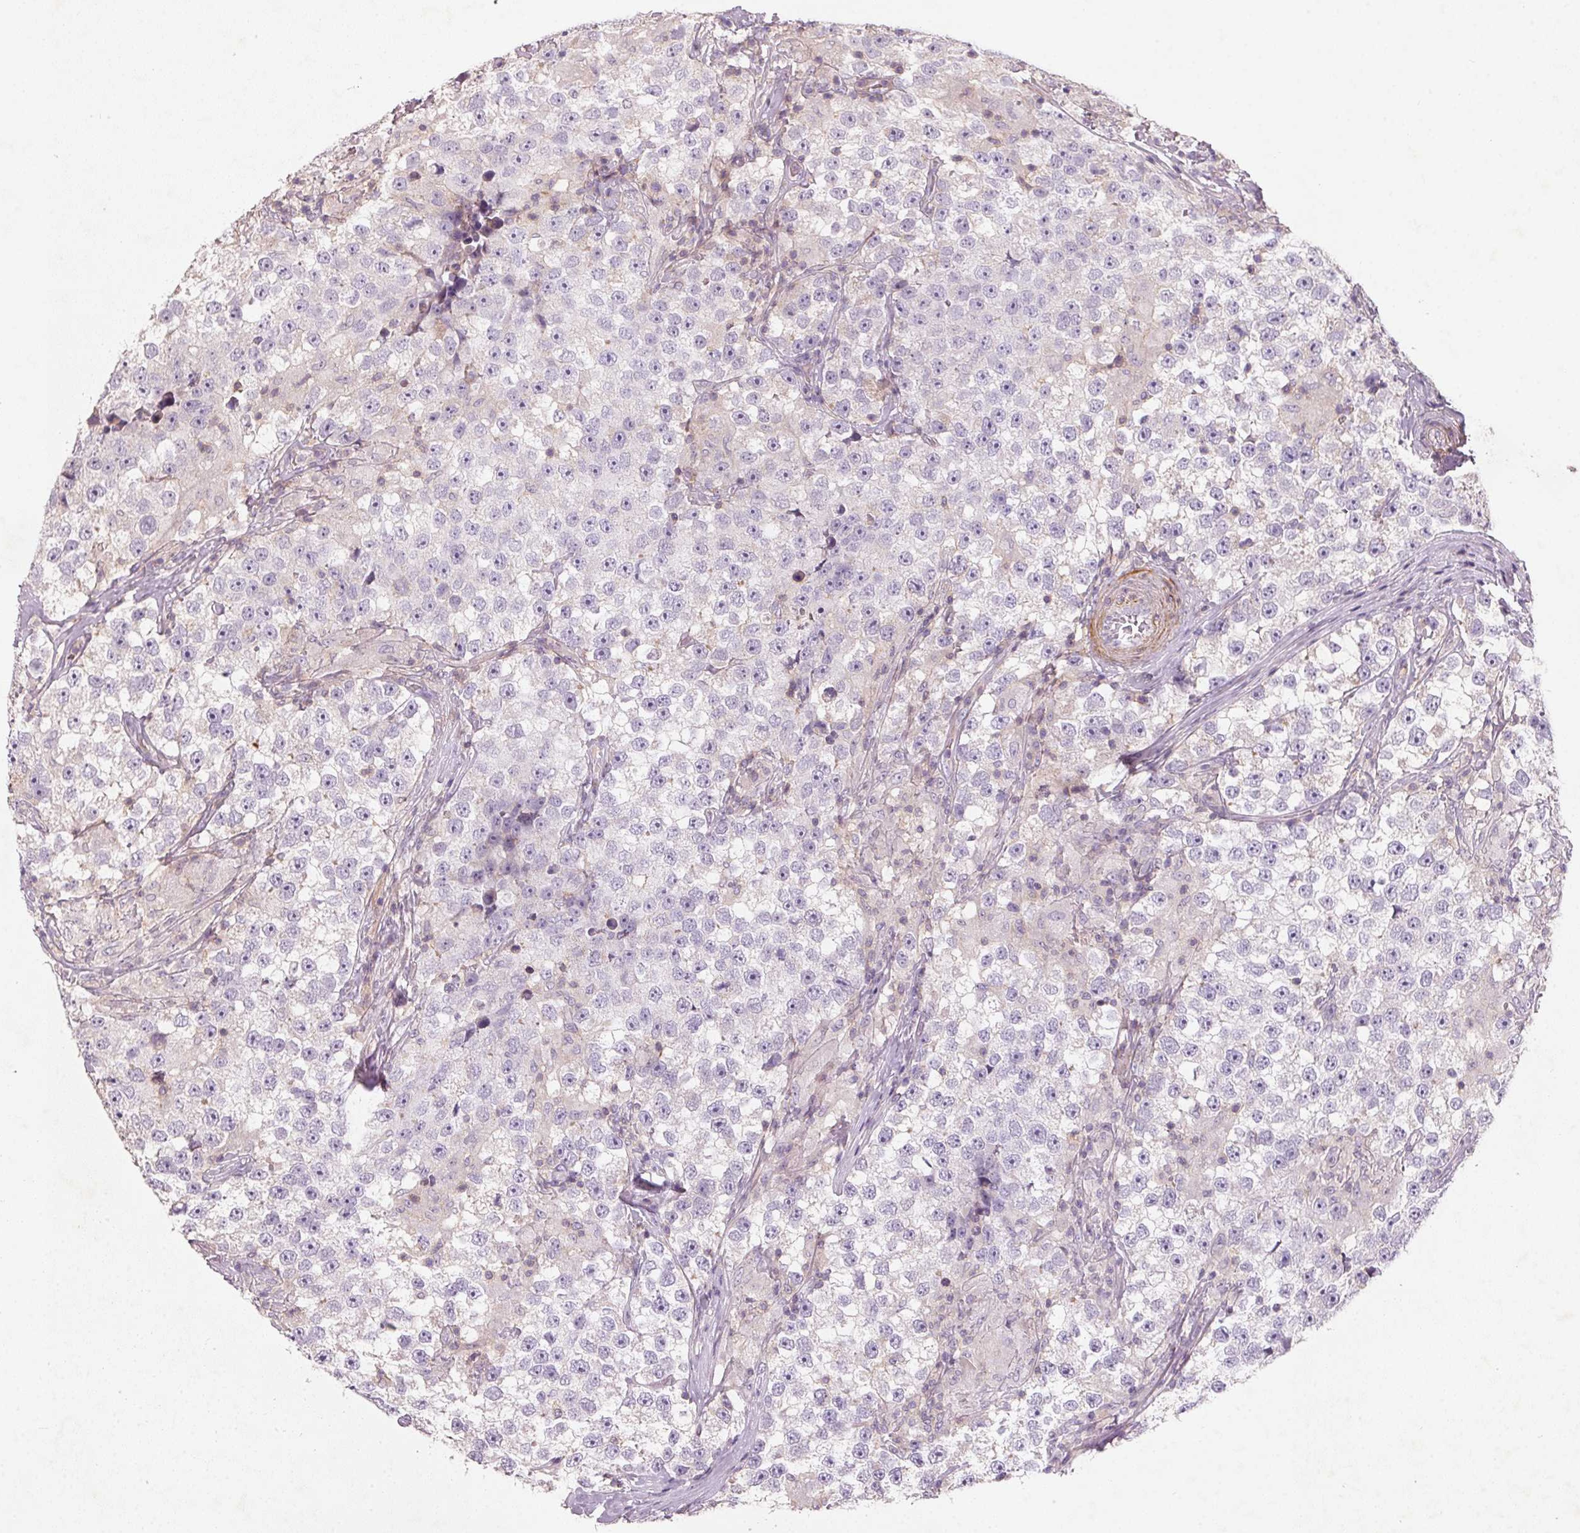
{"staining": {"intensity": "negative", "quantity": "none", "location": "none"}, "tissue": "testis cancer", "cell_type": "Tumor cells", "image_type": "cancer", "snomed": [{"axis": "morphology", "description": "Seminoma, NOS"}, {"axis": "topography", "description": "Testis"}], "caption": "This is an IHC micrograph of human testis cancer (seminoma). There is no positivity in tumor cells.", "gene": "KCNK15", "patient": {"sex": "male", "age": 46}}